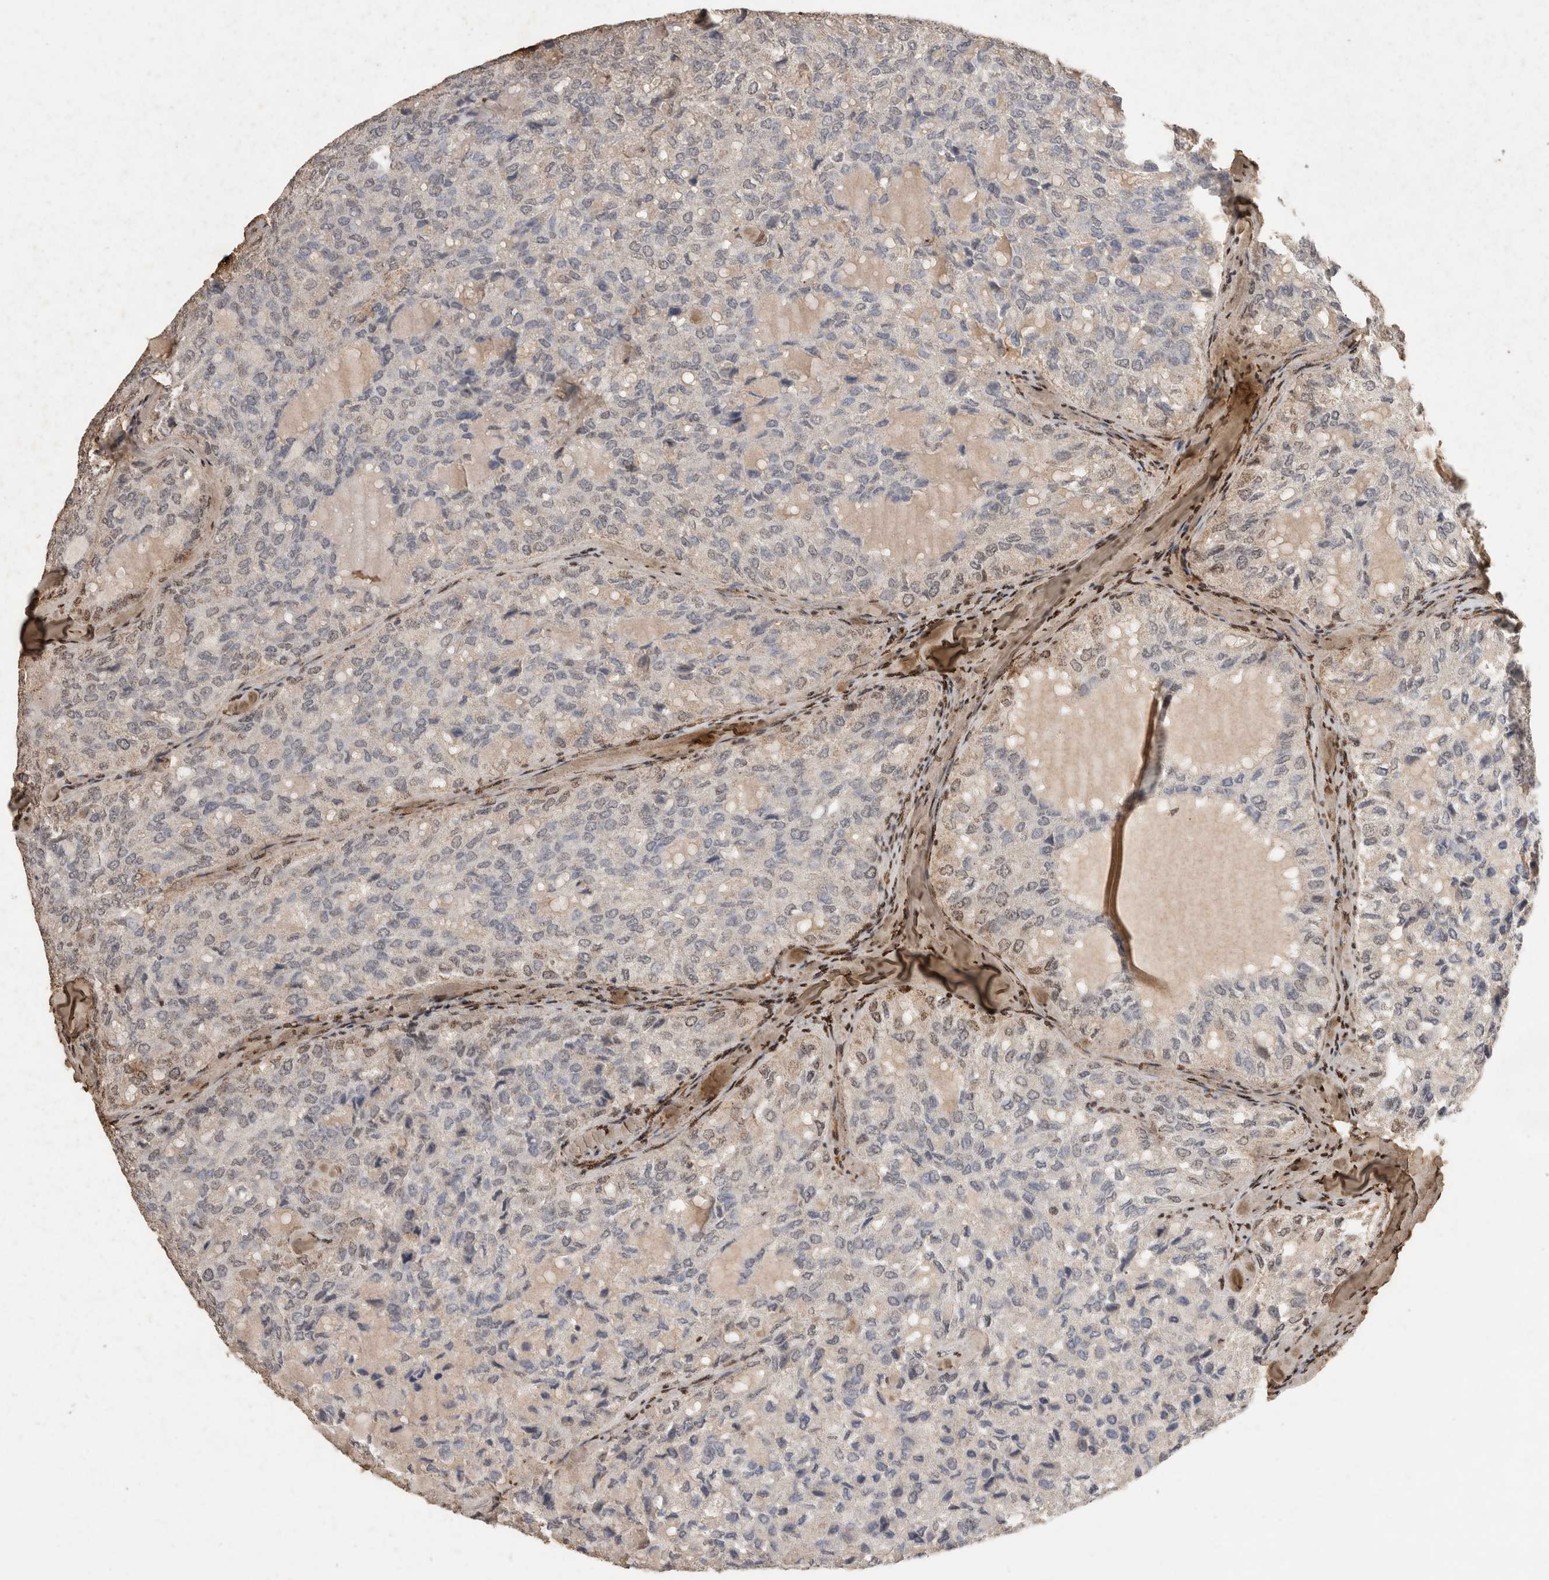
{"staining": {"intensity": "weak", "quantity": "<25%", "location": "nuclear"}, "tissue": "thyroid cancer", "cell_type": "Tumor cells", "image_type": "cancer", "snomed": [{"axis": "morphology", "description": "Follicular adenoma carcinoma, NOS"}, {"axis": "topography", "description": "Thyroid gland"}], "caption": "IHC image of neoplastic tissue: human thyroid cancer stained with DAB (3,3'-diaminobenzidine) demonstrates no significant protein positivity in tumor cells.", "gene": "C1QTNF5", "patient": {"sex": "male", "age": 75}}